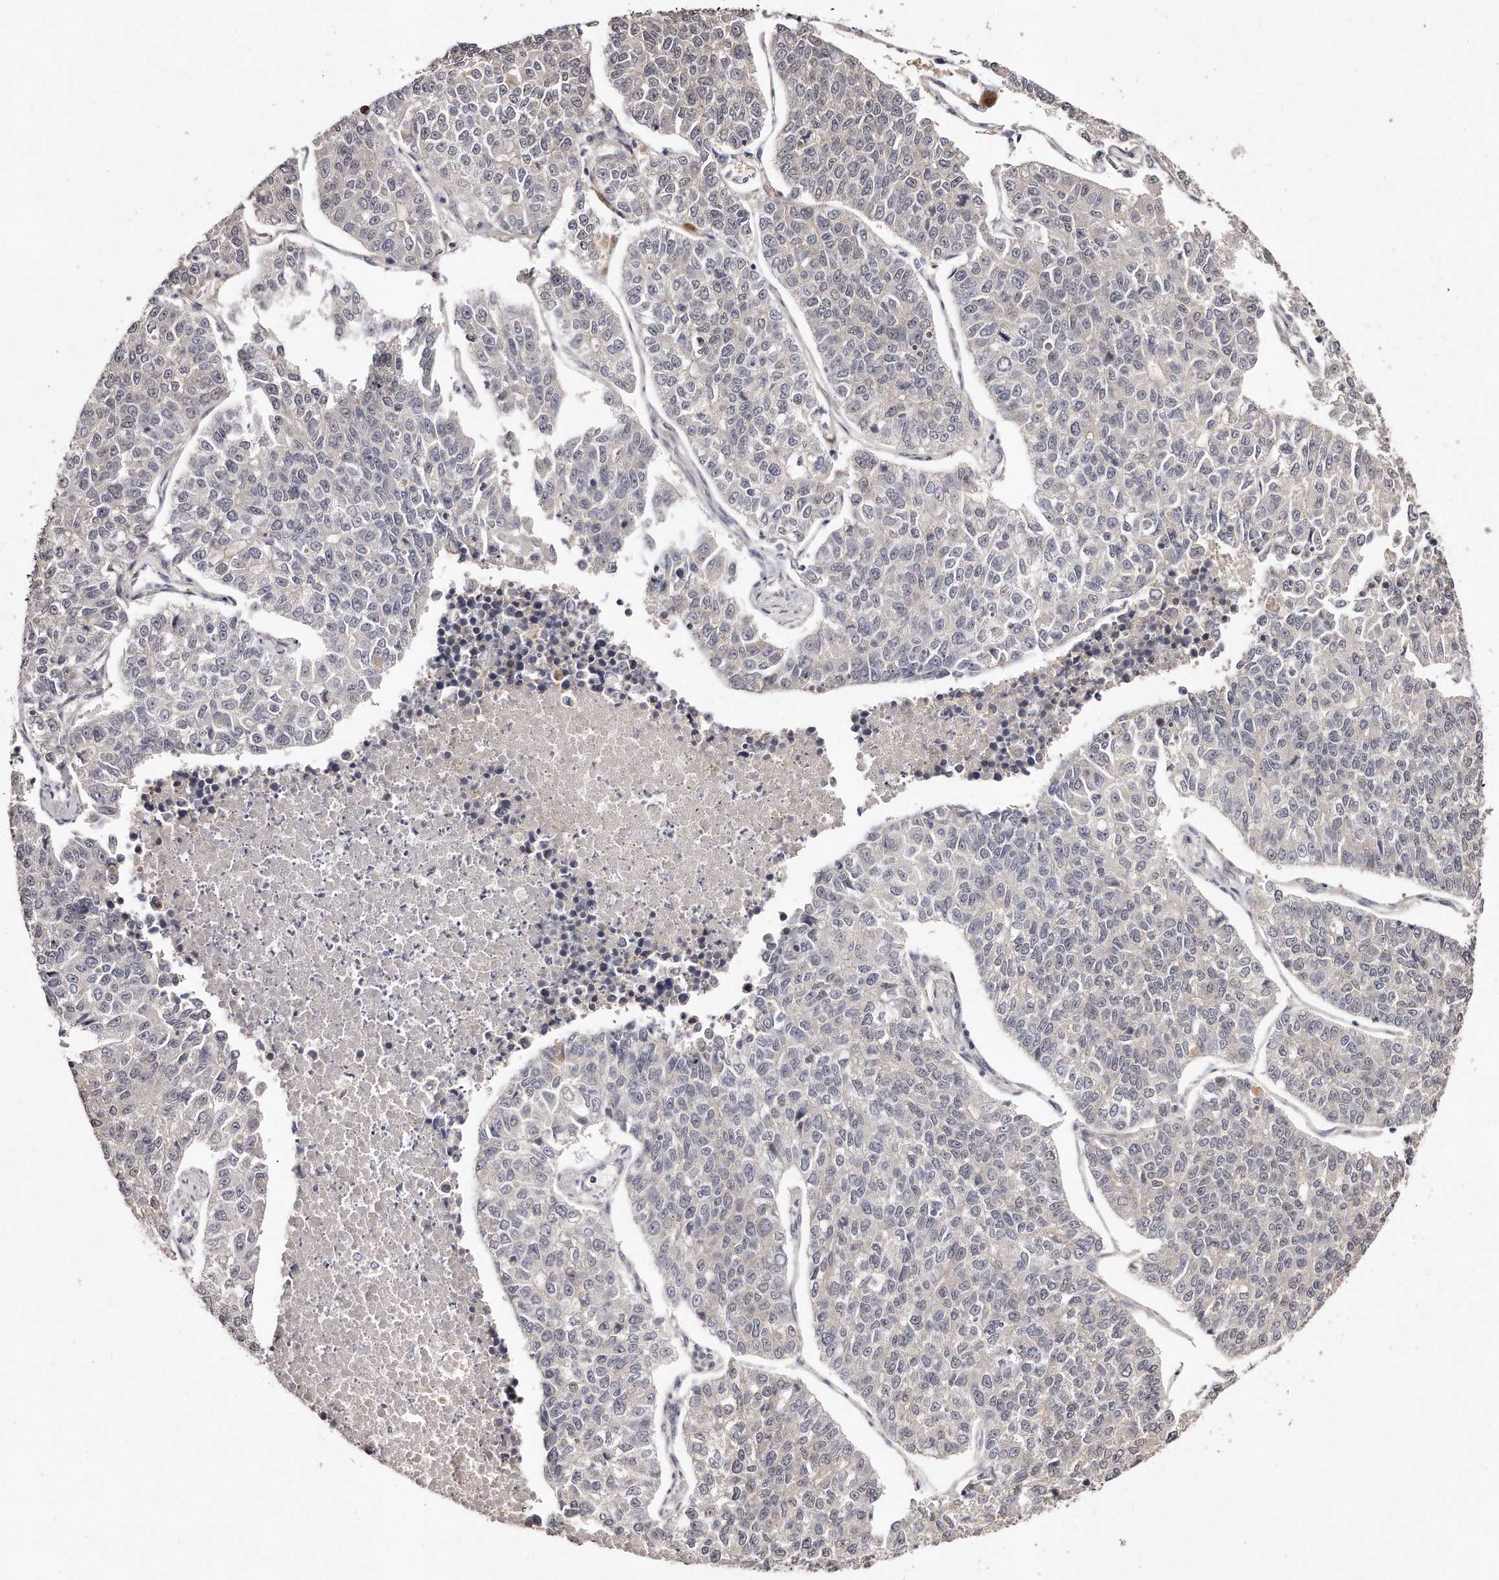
{"staining": {"intensity": "negative", "quantity": "none", "location": "none"}, "tissue": "lung cancer", "cell_type": "Tumor cells", "image_type": "cancer", "snomed": [{"axis": "morphology", "description": "Adenocarcinoma, NOS"}, {"axis": "topography", "description": "Lung"}], "caption": "There is no significant positivity in tumor cells of lung adenocarcinoma. (Brightfield microscopy of DAB (3,3'-diaminobenzidine) IHC at high magnification).", "gene": "CASZ1", "patient": {"sex": "male", "age": 49}}